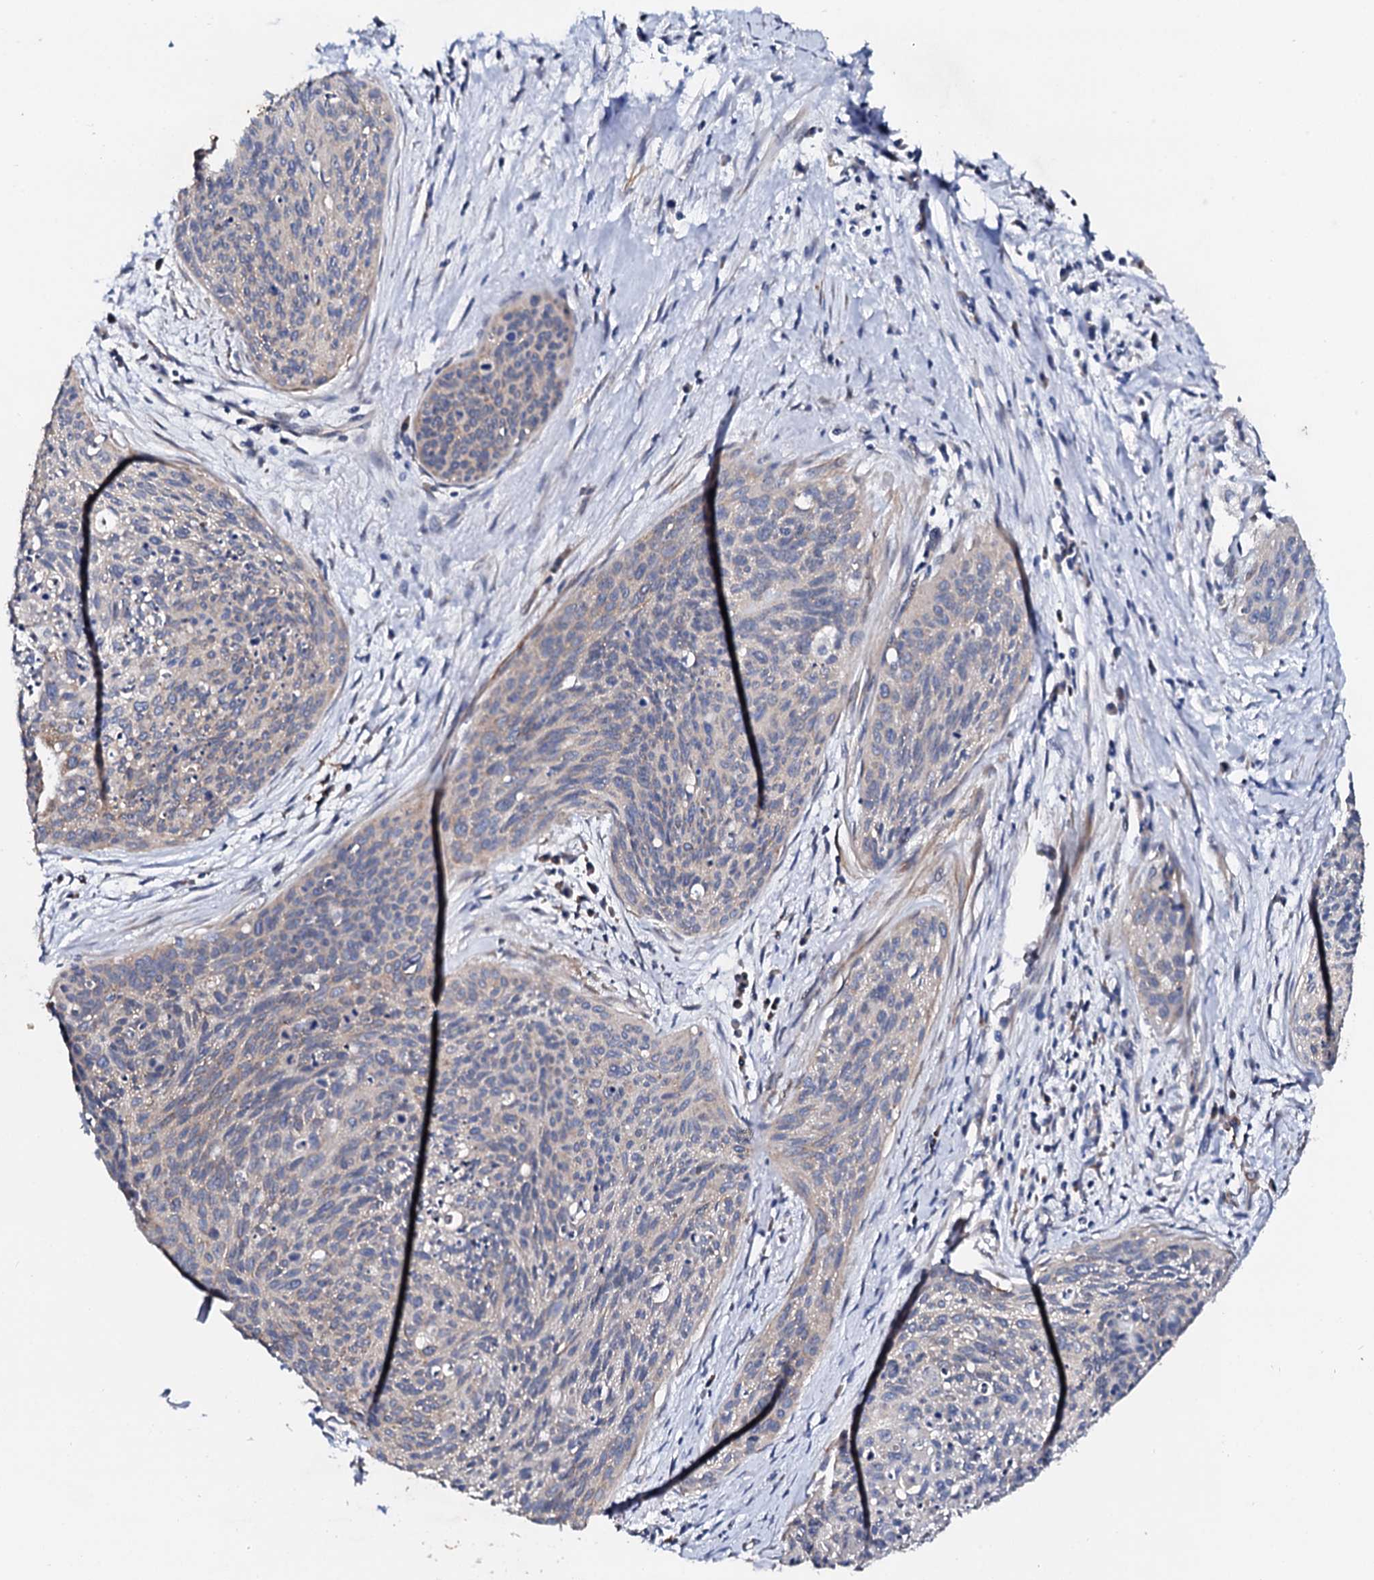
{"staining": {"intensity": "weak", "quantity": "<25%", "location": "cytoplasmic/membranous"}, "tissue": "cervical cancer", "cell_type": "Tumor cells", "image_type": "cancer", "snomed": [{"axis": "morphology", "description": "Squamous cell carcinoma, NOS"}, {"axis": "topography", "description": "Cervix"}], "caption": "This is a photomicrograph of immunohistochemistry (IHC) staining of cervical cancer (squamous cell carcinoma), which shows no positivity in tumor cells.", "gene": "NUP58", "patient": {"sex": "female", "age": 55}}